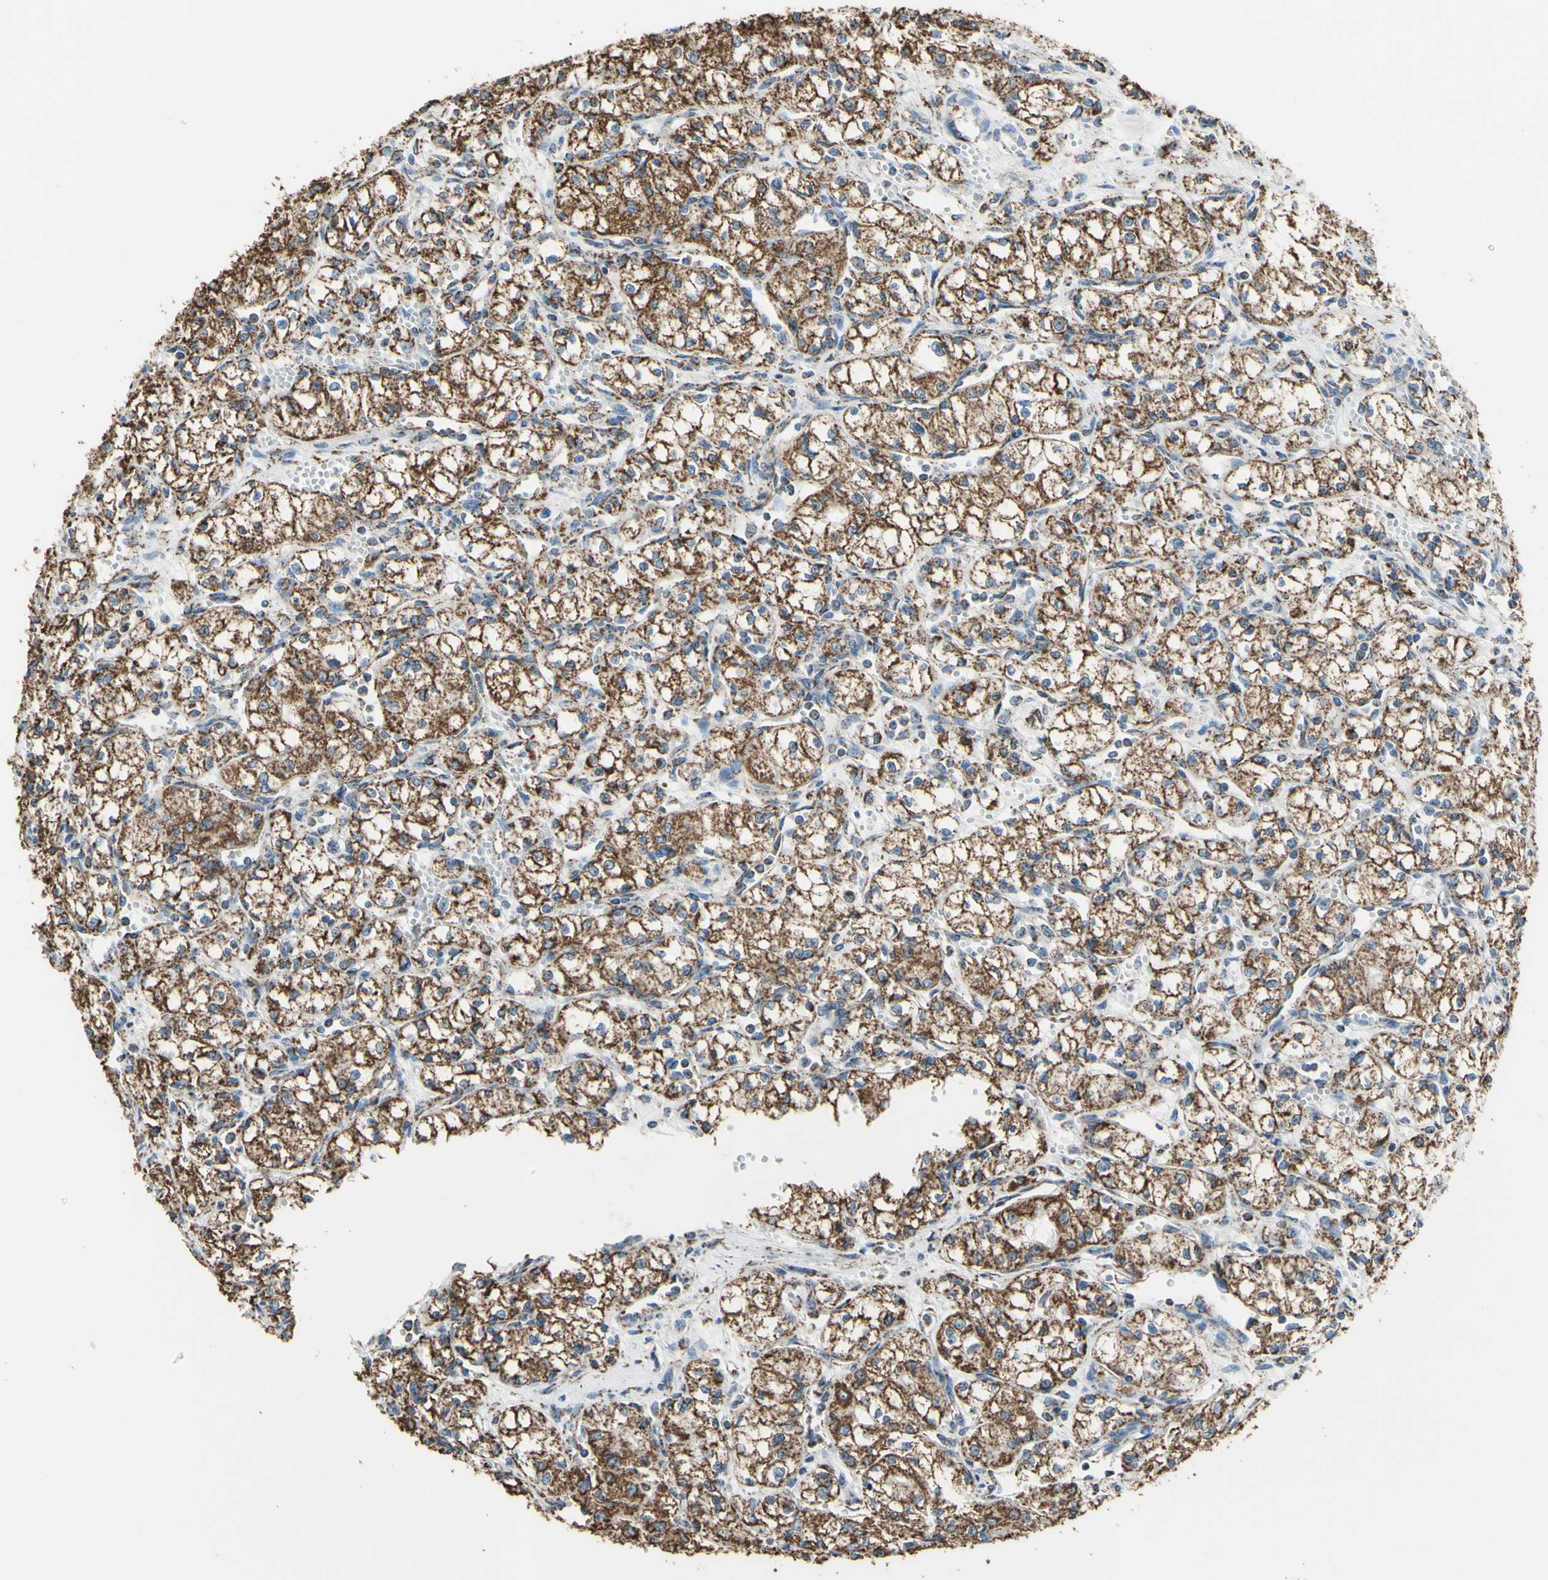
{"staining": {"intensity": "moderate", "quantity": ">75%", "location": "cytoplasmic/membranous"}, "tissue": "renal cancer", "cell_type": "Tumor cells", "image_type": "cancer", "snomed": [{"axis": "morphology", "description": "Normal tissue, NOS"}, {"axis": "morphology", "description": "Adenocarcinoma, NOS"}, {"axis": "topography", "description": "Kidney"}], "caption": "Renal adenocarcinoma was stained to show a protein in brown. There is medium levels of moderate cytoplasmic/membranous expression in about >75% of tumor cells.", "gene": "CMKLR2", "patient": {"sex": "male", "age": 59}}